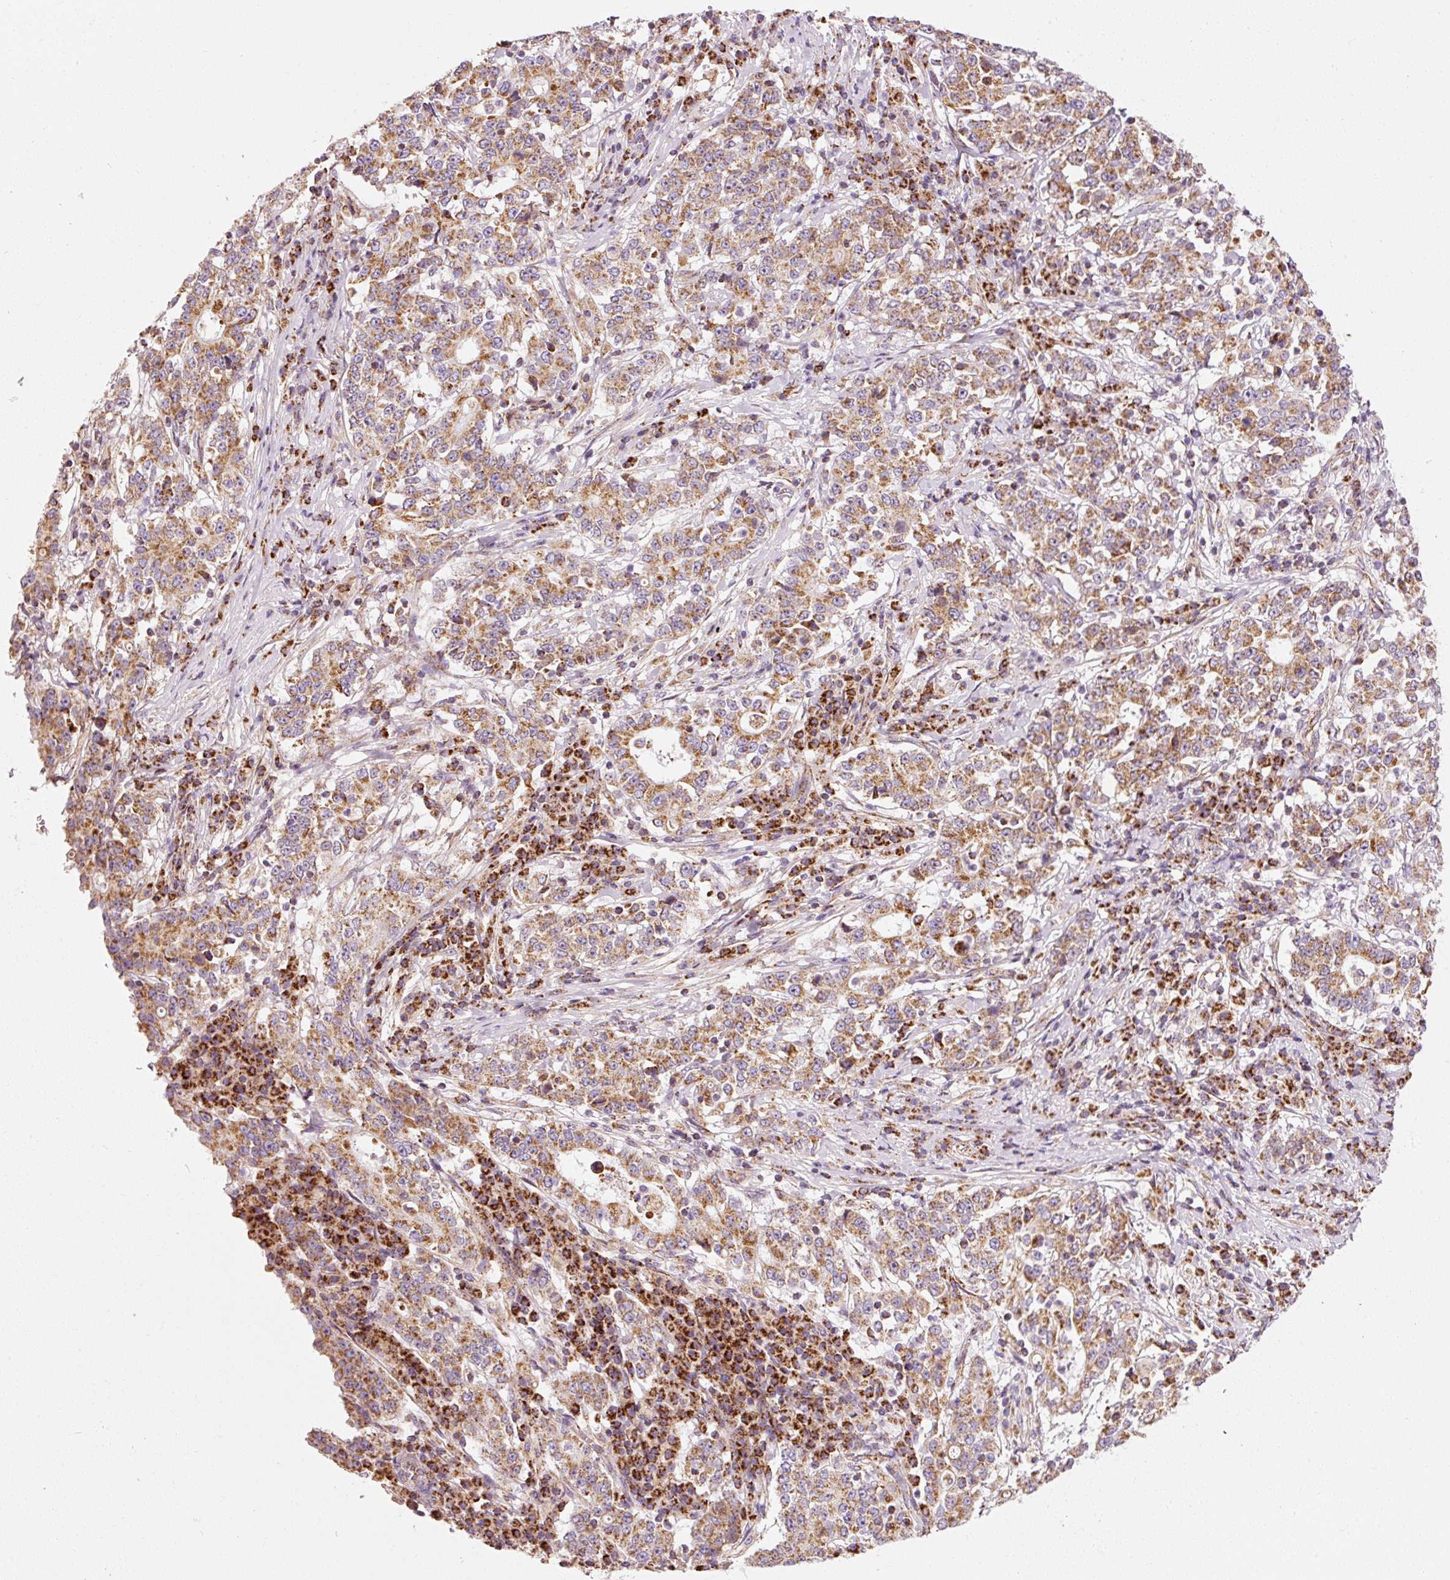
{"staining": {"intensity": "moderate", "quantity": ">75%", "location": "cytoplasmic/membranous"}, "tissue": "stomach cancer", "cell_type": "Tumor cells", "image_type": "cancer", "snomed": [{"axis": "morphology", "description": "Adenocarcinoma, NOS"}, {"axis": "topography", "description": "Stomach"}], "caption": "Brown immunohistochemical staining in human adenocarcinoma (stomach) reveals moderate cytoplasmic/membranous staining in approximately >75% of tumor cells.", "gene": "NDUFB4", "patient": {"sex": "male", "age": 59}}